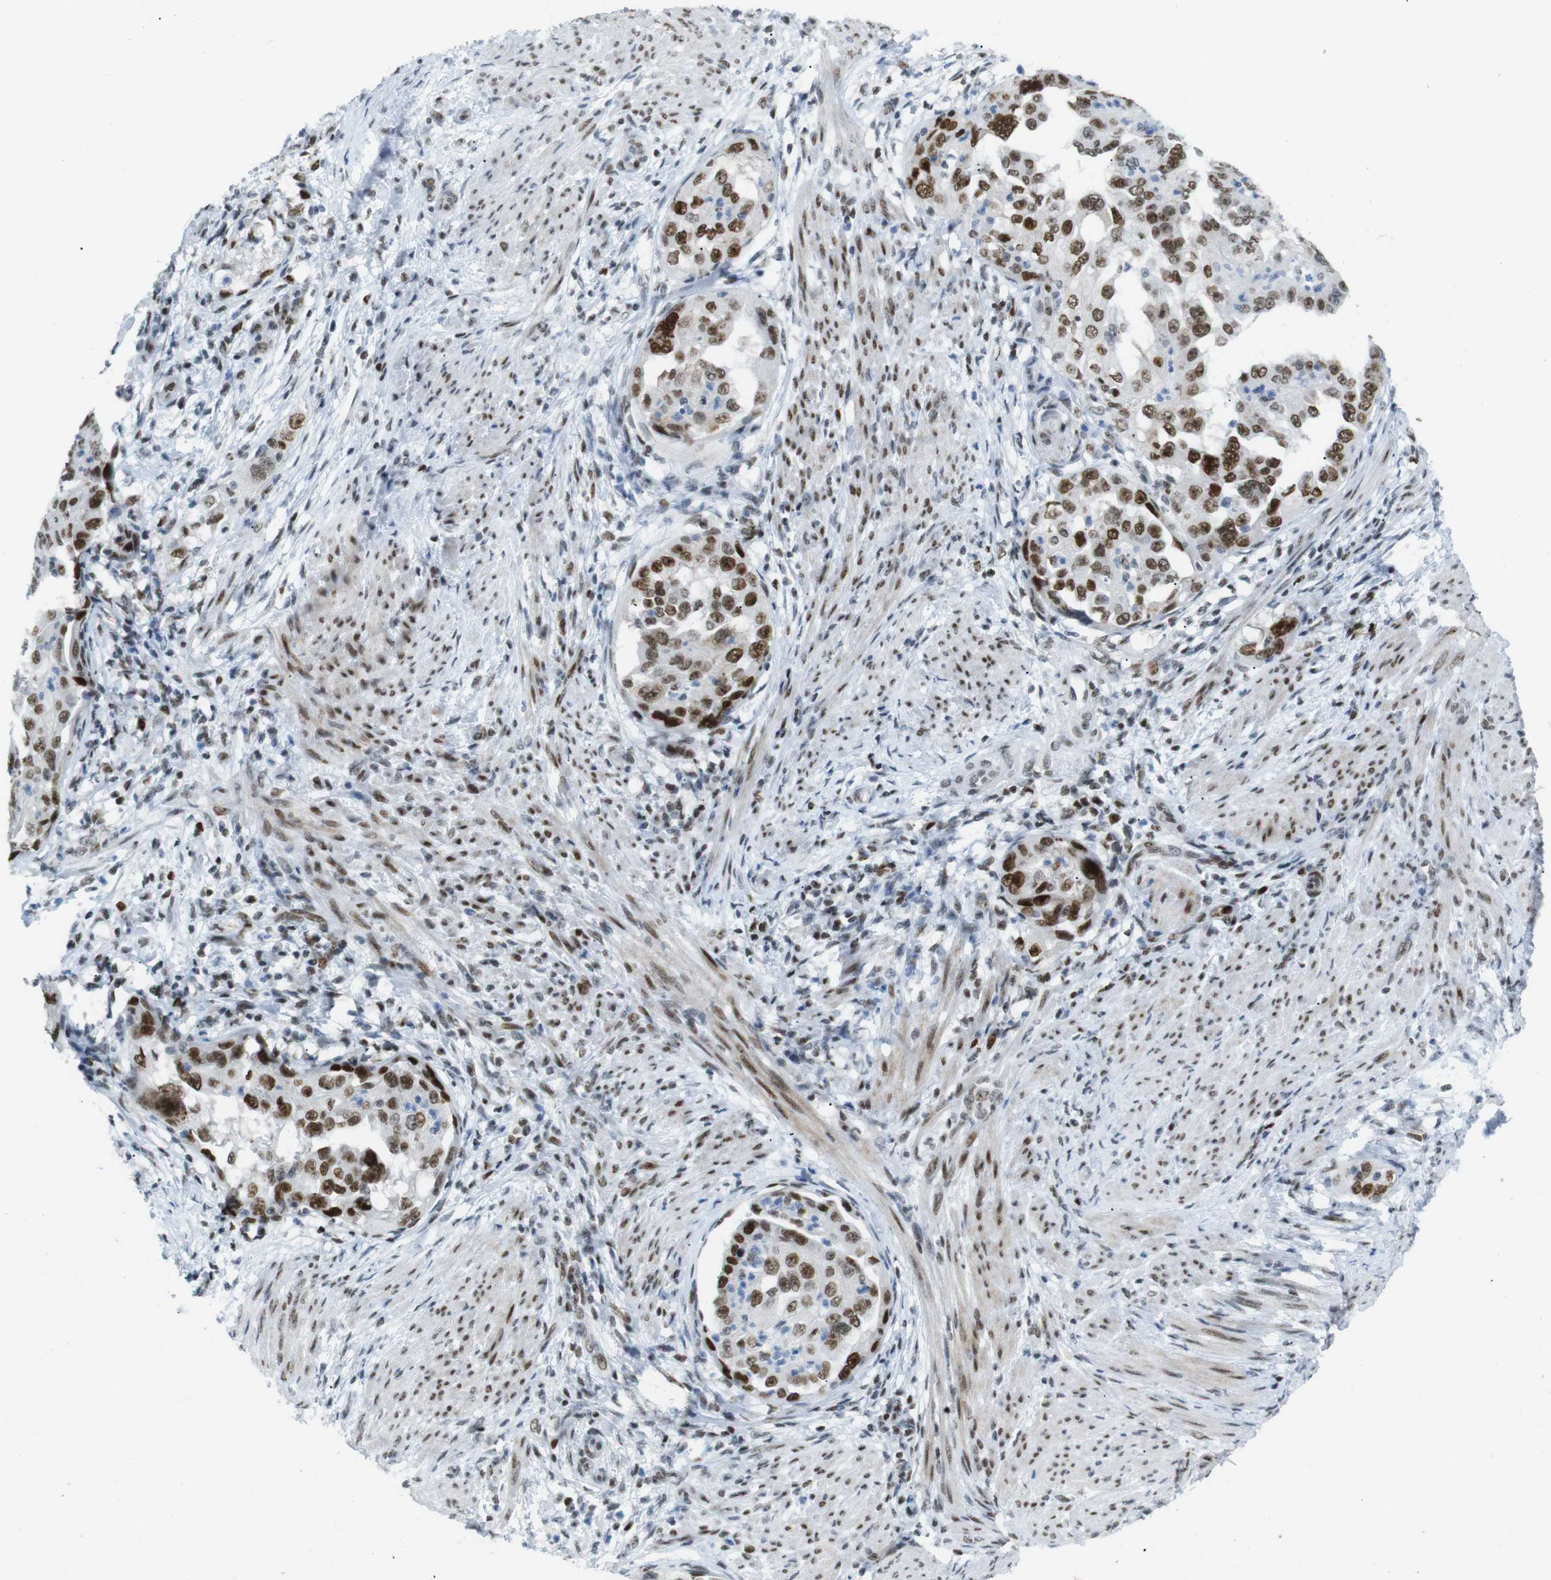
{"staining": {"intensity": "strong", "quantity": ">75%", "location": "nuclear"}, "tissue": "endometrial cancer", "cell_type": "Tumor cells", "image_type": "cancer", "snomed": [{"axis": "morphology", "description": "Adenocarcinoma, NOS"}, {"axis": "topography", "description": "Endometrium"}], "caption": "Strong nuclear protein positivity is seen in approximately >75% of tumor cells in endometrial cancer.", "gene": "RIOX2", "patient": {"sex": "female", "age": 85}}